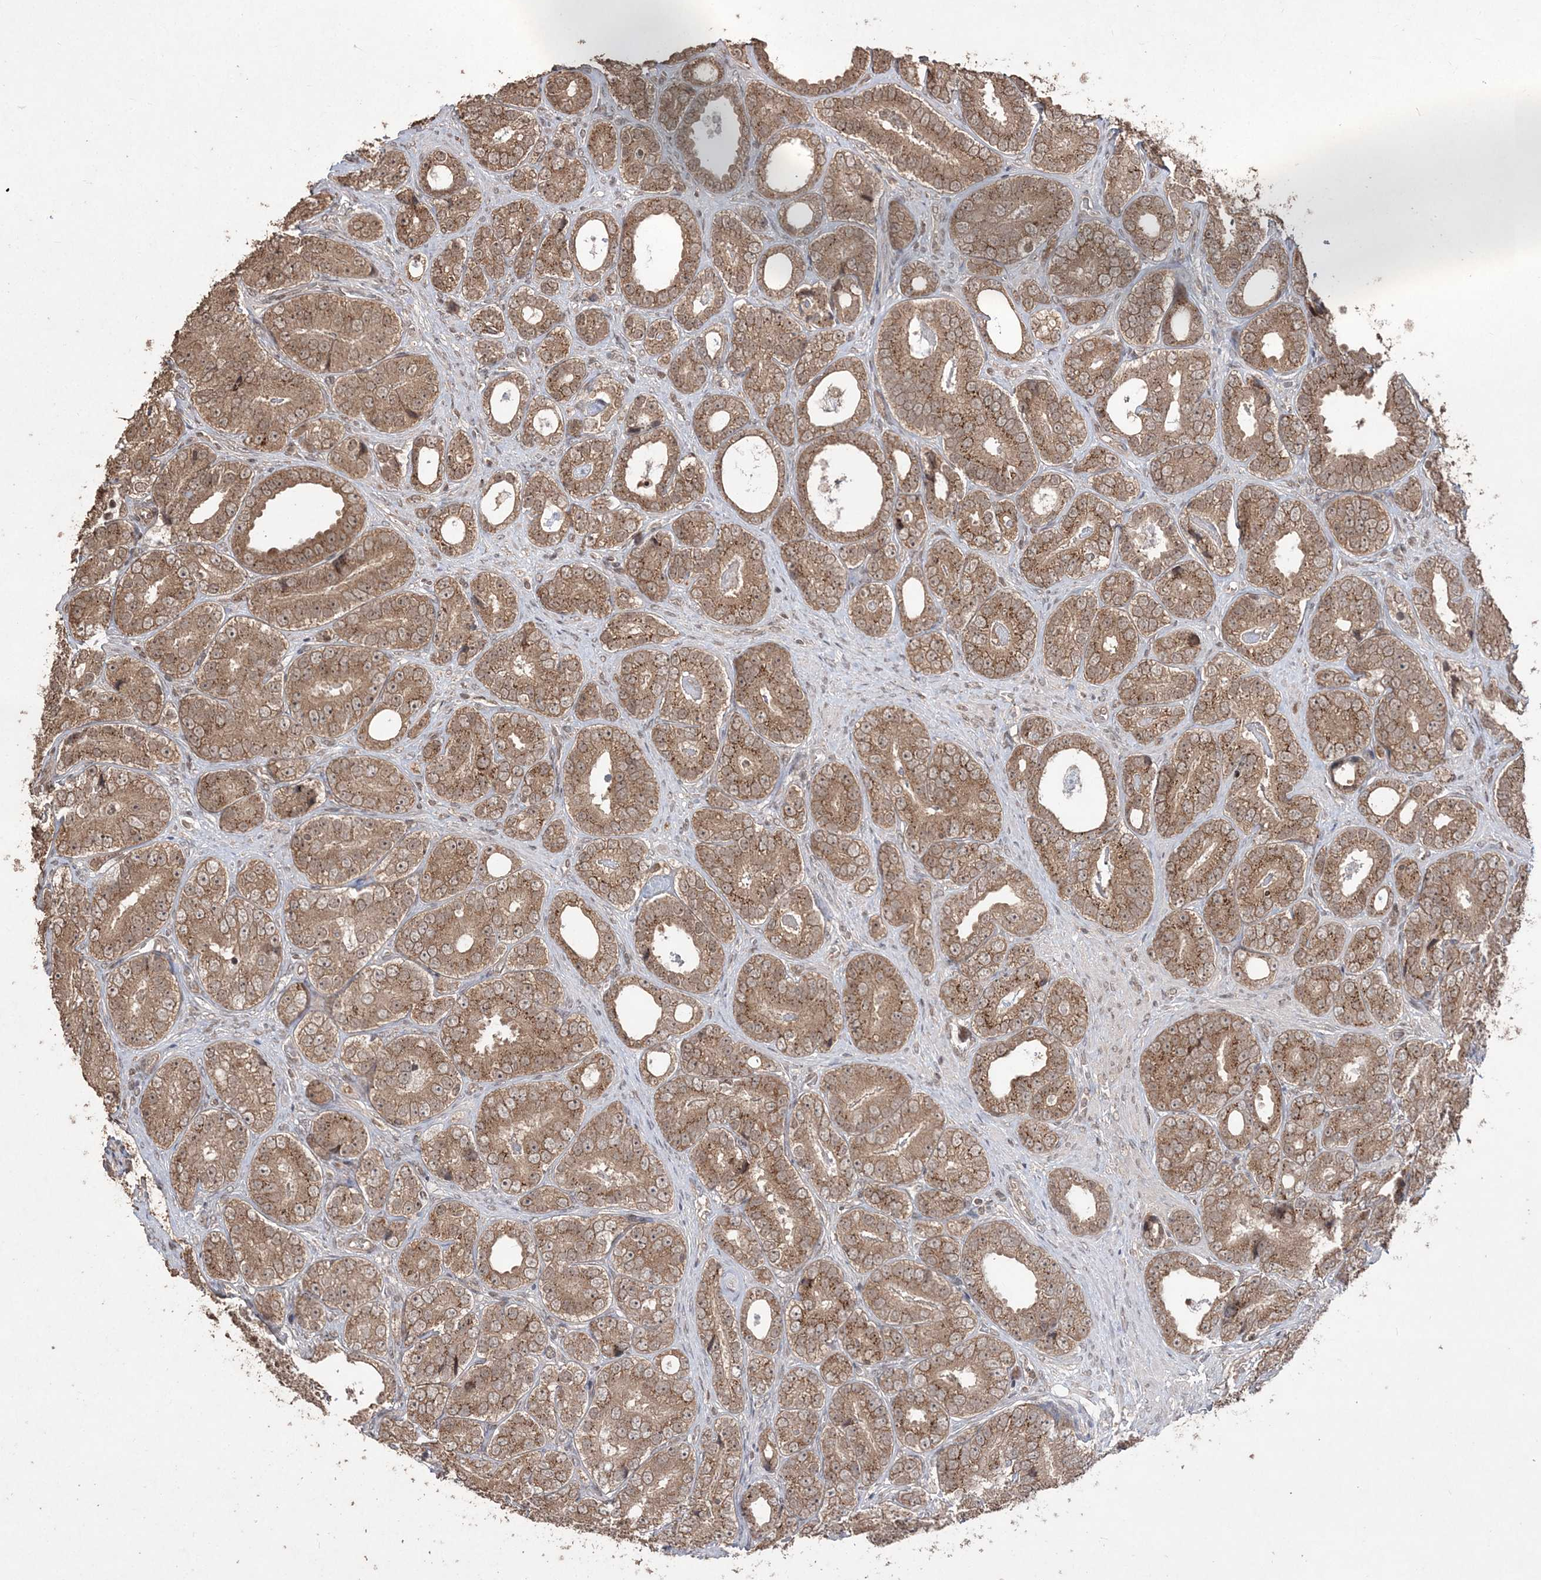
{"staining": {"intensity": "moderate", "quantity": ">75%", "location": "cytoplasmic/membranous,nuclear"}, "tissue": "prostate cancer", "cell_type": "Tumor cells", "image_type": "cancer", "snomed": [{"axis": "morphology", "description": "Adenocarcinoma, High grade"}, {"axis": "topography", "description": "Prostate"}], "caption": "Immunohistochemical staining of human prostate cancer (high-grade adenocarcinoma) reveals medium levels of moderate cytoplasmic/membranous and nuclear staining in approximately >75% of tumor cells. The protein is stained brown, and the nuclei are stained in blue (DAB (3,3'-diaminobenzidine) IHC with brightfield microscopy, high magnification).", "gene": "EHHADH", "patient": {"sex": "male", "age": 56}}